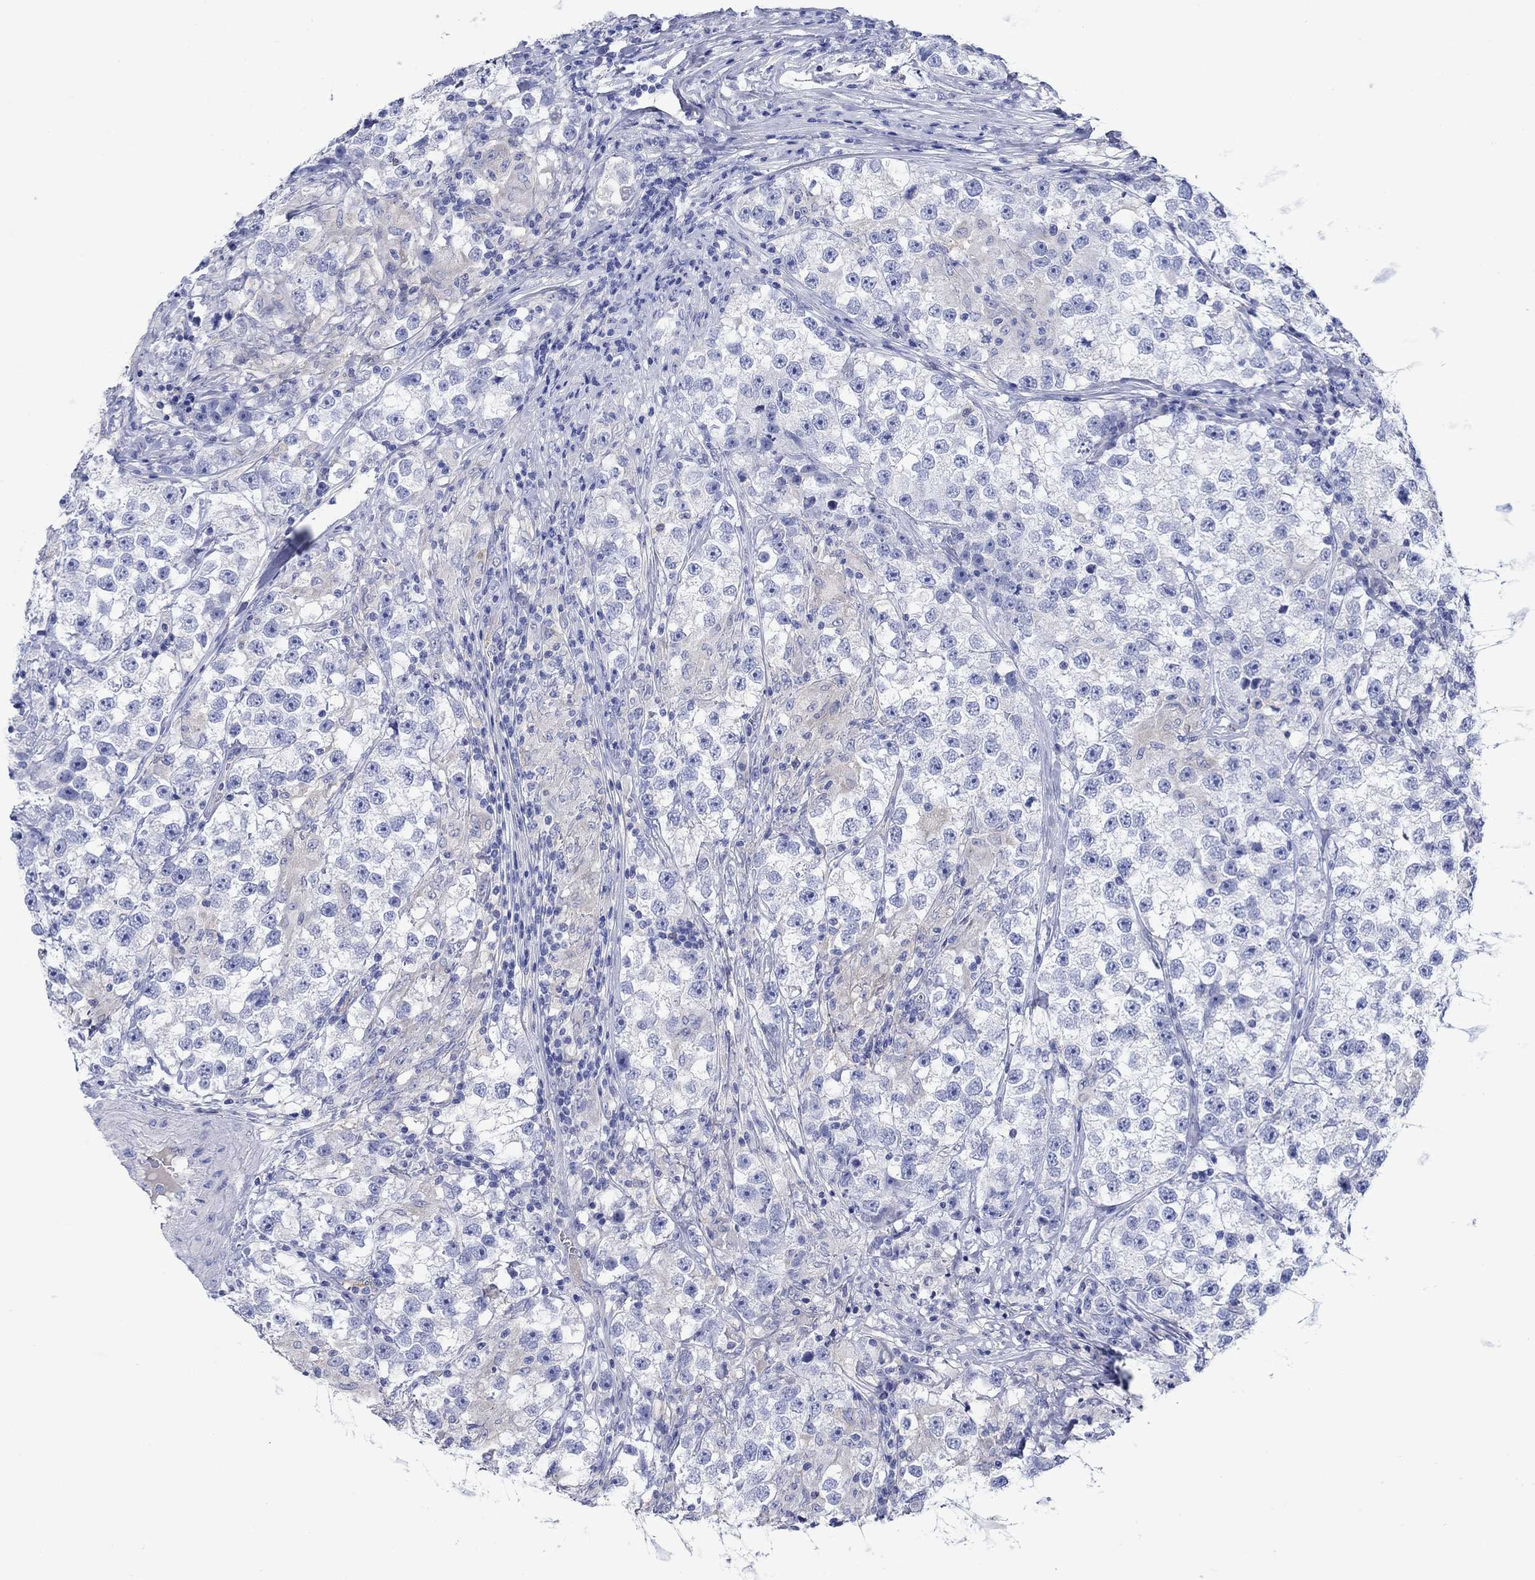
{"staining": {"intensity": "negative", "quantity": "none", "location": "none"}, "tissue": "testis cancer", "cell_type": "Tumor cells", "image_type": "cancer", "snomed": [{"axis": "morphology", "description": "Seminoma, NOS"}, {"axis": "topography", "description": "Testis"}], "caption": "Immunohistochemical staining of seminoma (testis) displays no significant staining in tumor cells.", "gene": "TRIM16", "patient": {"sex": "male", "age": 46}}